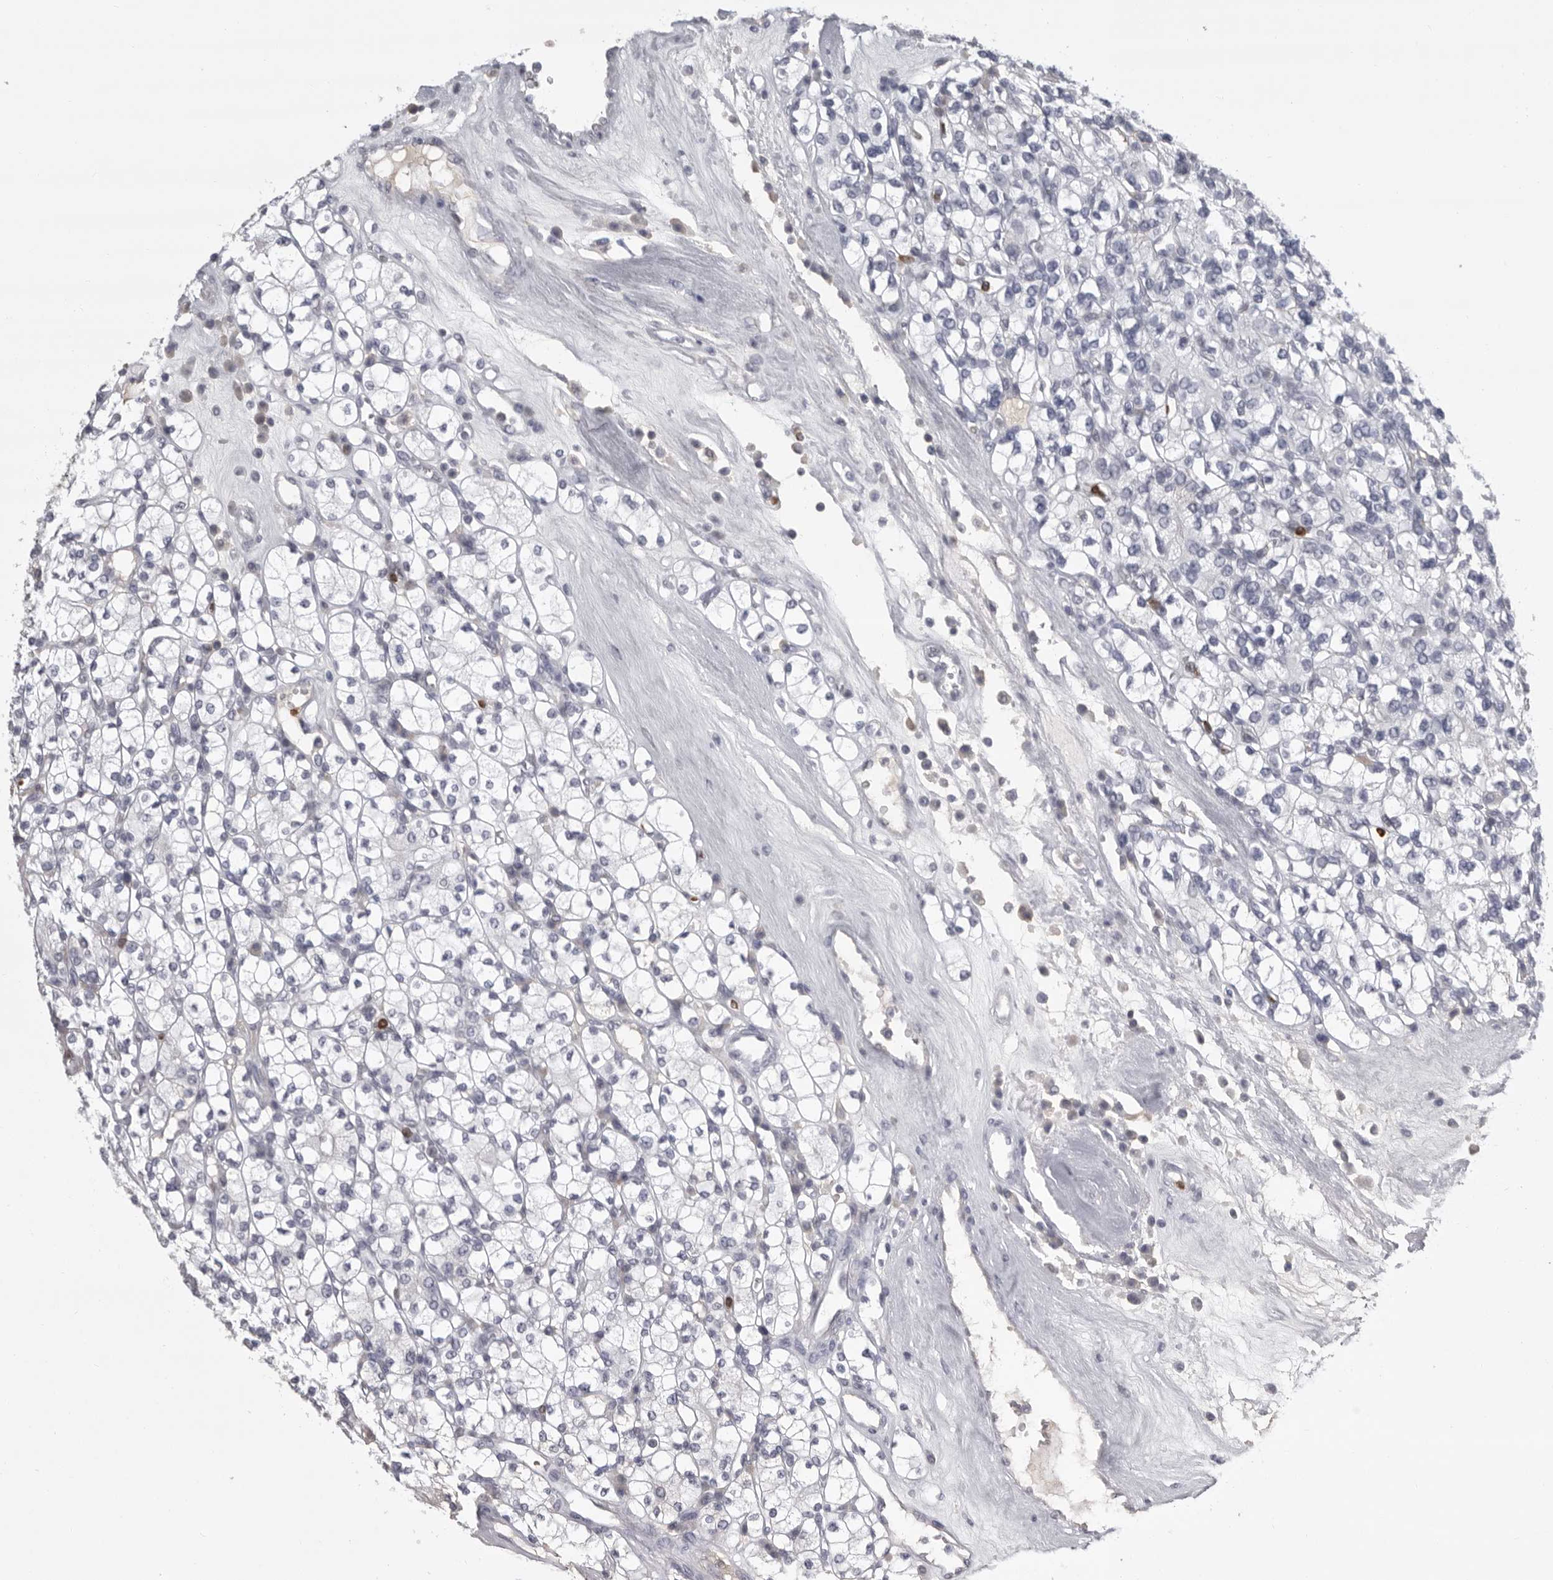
{"staining": {"intensity": "negative", "quantity": "none", "location": "none"}, "tissue": "renal cancer", "cell_type": "Tumor cells", "image_type": "cancer", "snomed": [{"axis": "morphology", "description": "Adenocarcinoma, NOS"}, {"axis": "topography", "description": "Kidney"}], "caption": "Immunohistochemical staining of renal adenocarcinoma displays no significant expression in tumor cells. (Stains: DAB immunohistochemistry with hematoxylin counter stain, Microscopy: brightfield microscopy at high magnification).", "gene": "GNLY", "patient": {"sex": "male", "age": 77}}